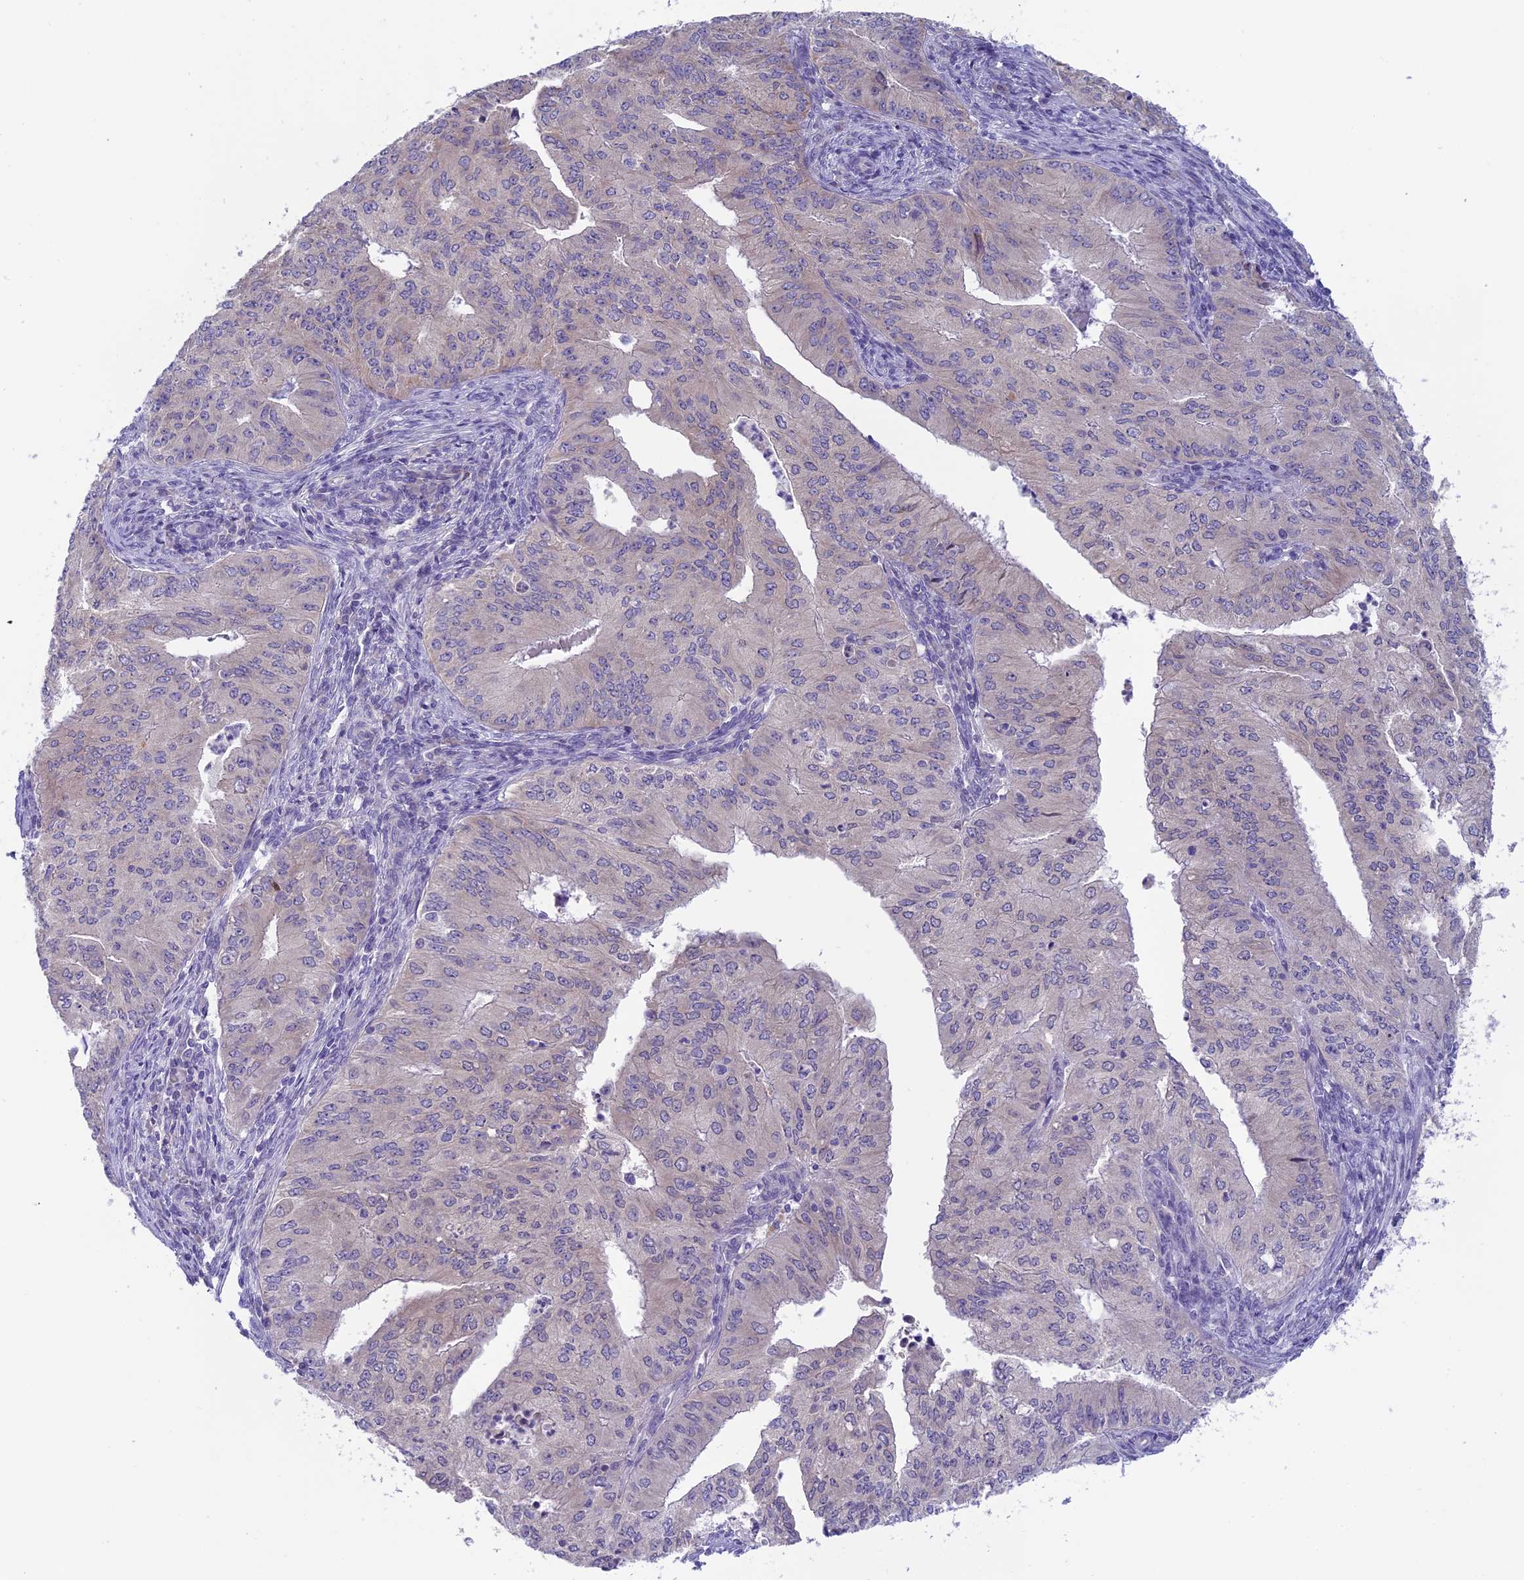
{"staining": {"intensity": "negative", "quantity": "none", "location": "none"}, "tissue": "endometrial cancer", "cell_type": "Tumor cells", "image_type": "cancer", "snomed": [{"axis": "morphology", "description": "Adenocarcinoma, NOS"}, {"axis": "topography", "description": "Endometrium"}], "caption": "This micrograph is of adenocarcinoma (endometrial) stained with immunohistochemistry to label a protein in brown with the nuclei are counter-stained blue. There is no expression in tumor cells.", "gene": "ARHGEF37", "patient": {"sex": "female", "age": 50}}